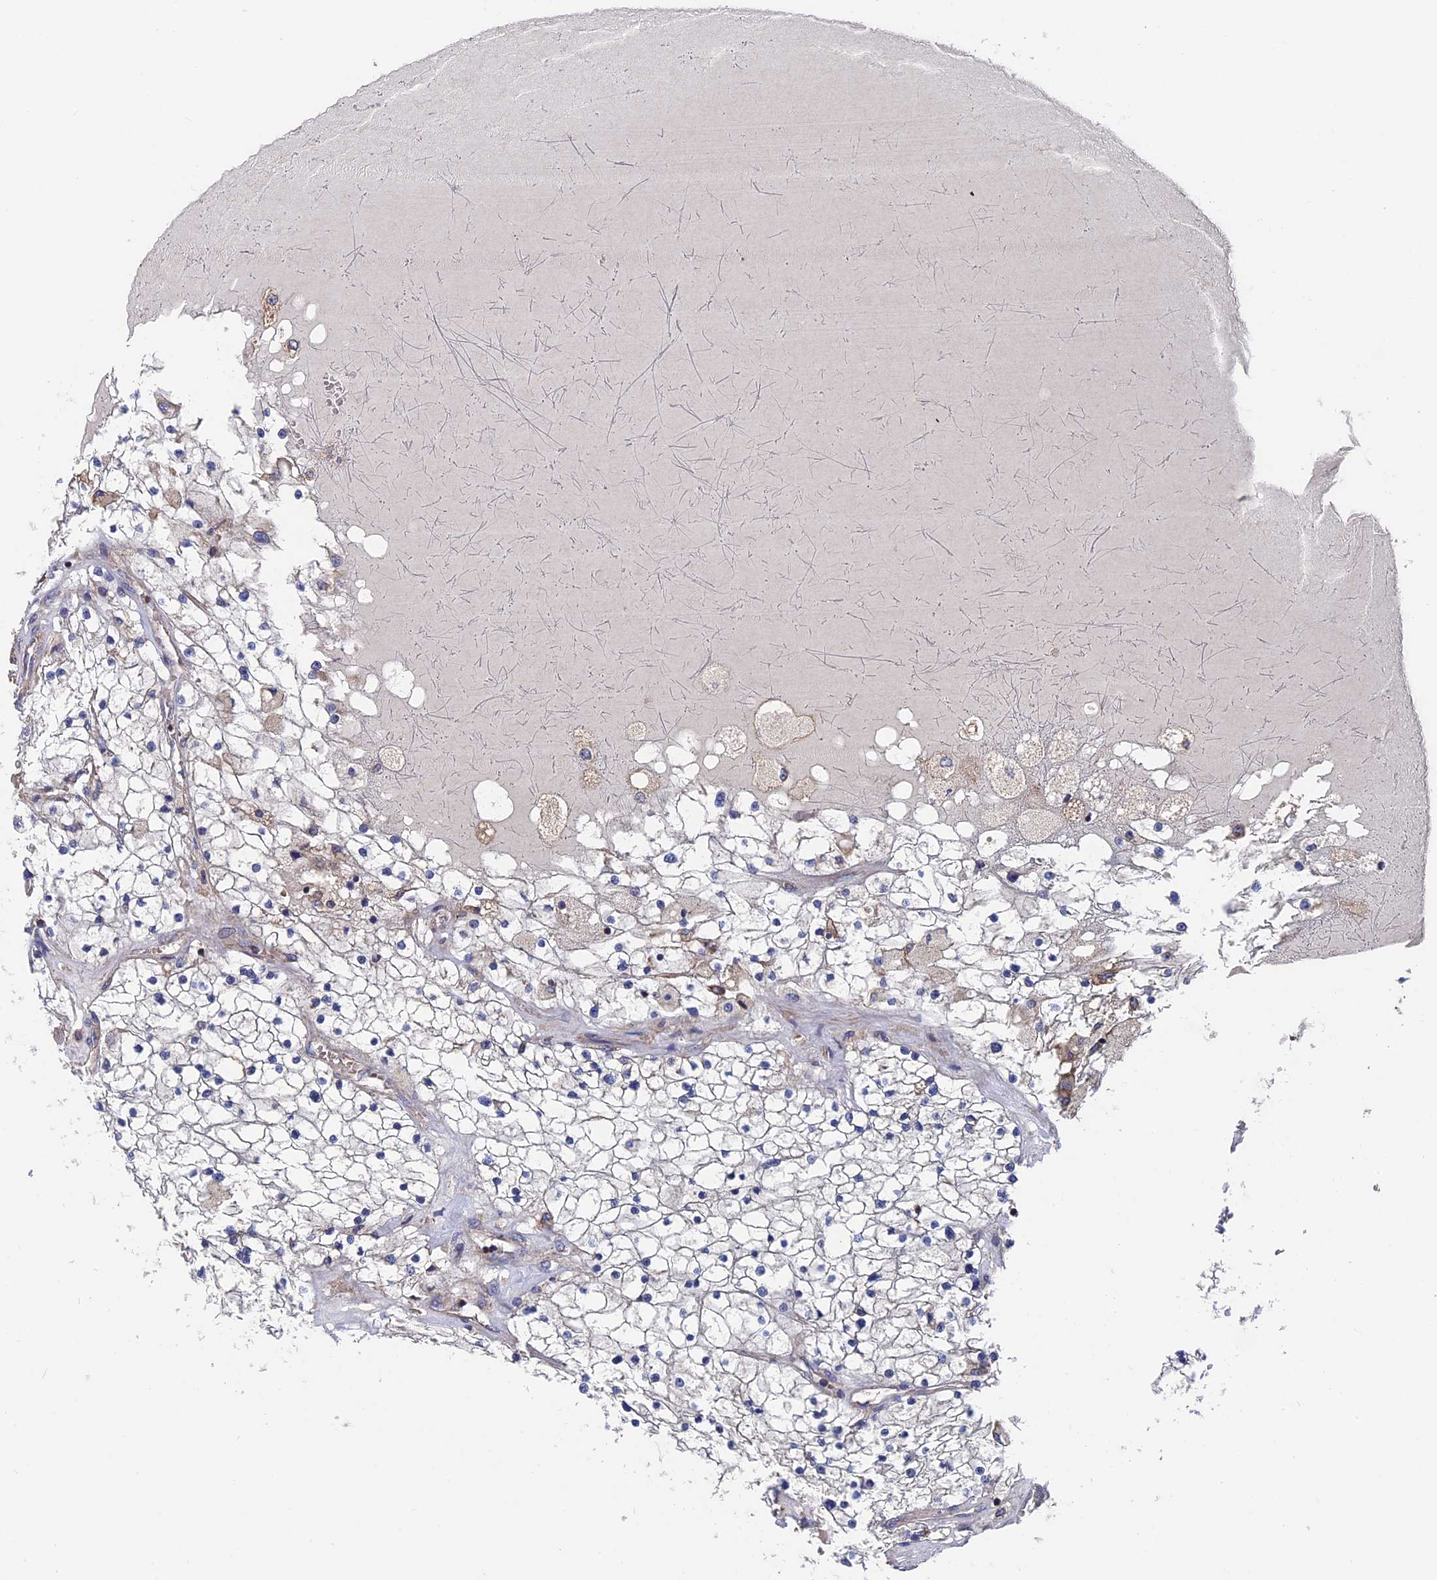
{"staining": {"intensity": "negative", "quantity": "none", "location": "none"}, "tissue": "renal cancer", "cell_type": "Tumor cells", "image_type": "cancer", "snomed": [{"axis": "morphology", "description": "Normal tissue, NOS"}, {"axis": "morphology", "description": "Adenocarcinoma, NOS"}, {"axis": "topography", "description": "Kidney"}], "caption": "There is no significant expression in tumor cells of renal cancer (adenocarcinoma). (DAB immunohistochemistry (IHC) visualized using brightfield microscopy, high magnification).", "gene": "DNAJC3", "patient": {"sex": "male", "age": 68}}